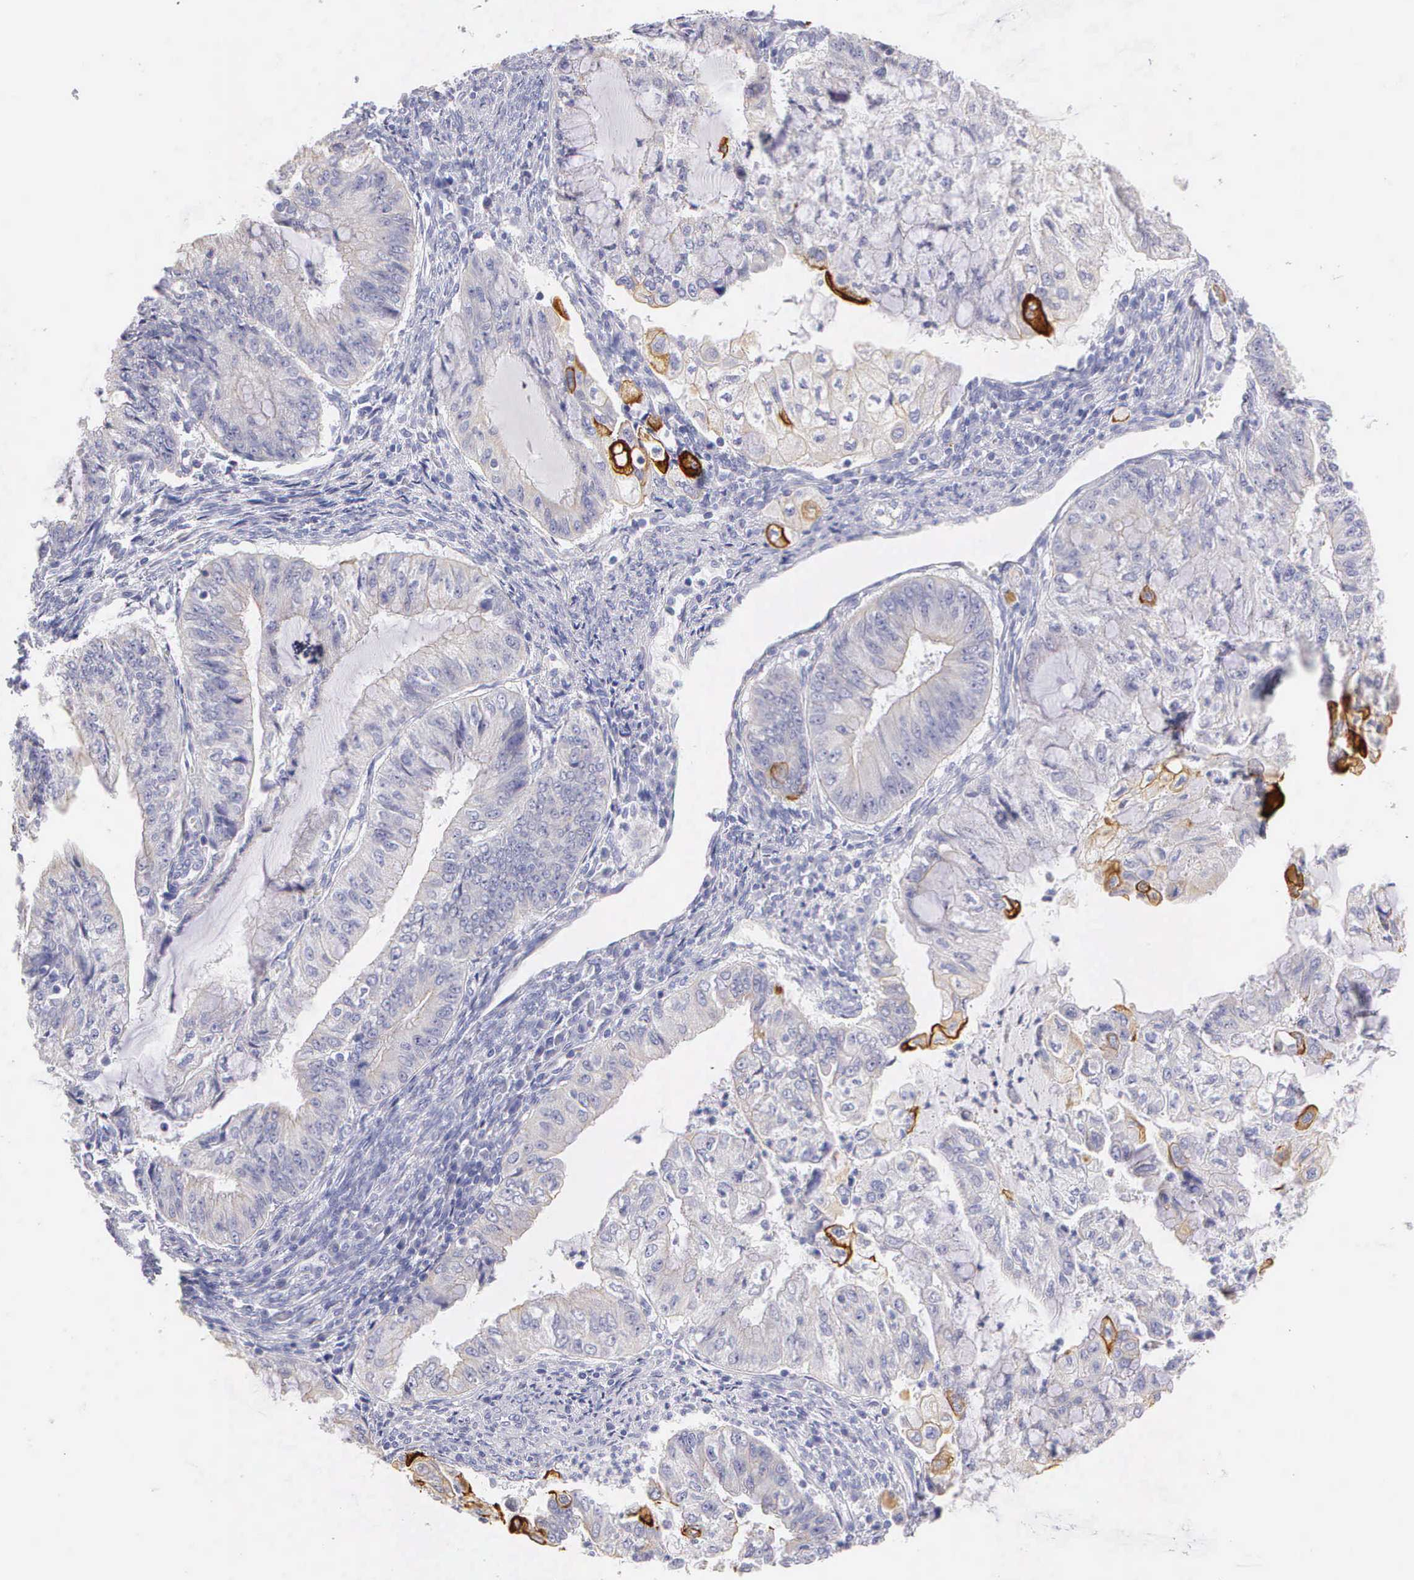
{"staining": {"intensity": "weak", "quantity": "<25%", "location": "cytoplasmic/membranous"}, "tissue": "endometrial cancer", "cell_type": "Tumor cells", "image_type": "cancer", "snomed": [{"axis": "morphology", "description": "Adenocarcinoma, NOS"}, {"axis": "topography", "description": "Endometrium"}], "caption": "Protein analysis of endometrial adenocarcinoma exhibits no significant positivity in tumor cells.", "gene": "KRT17", "patient": {"sex": "female", "age": 75}}